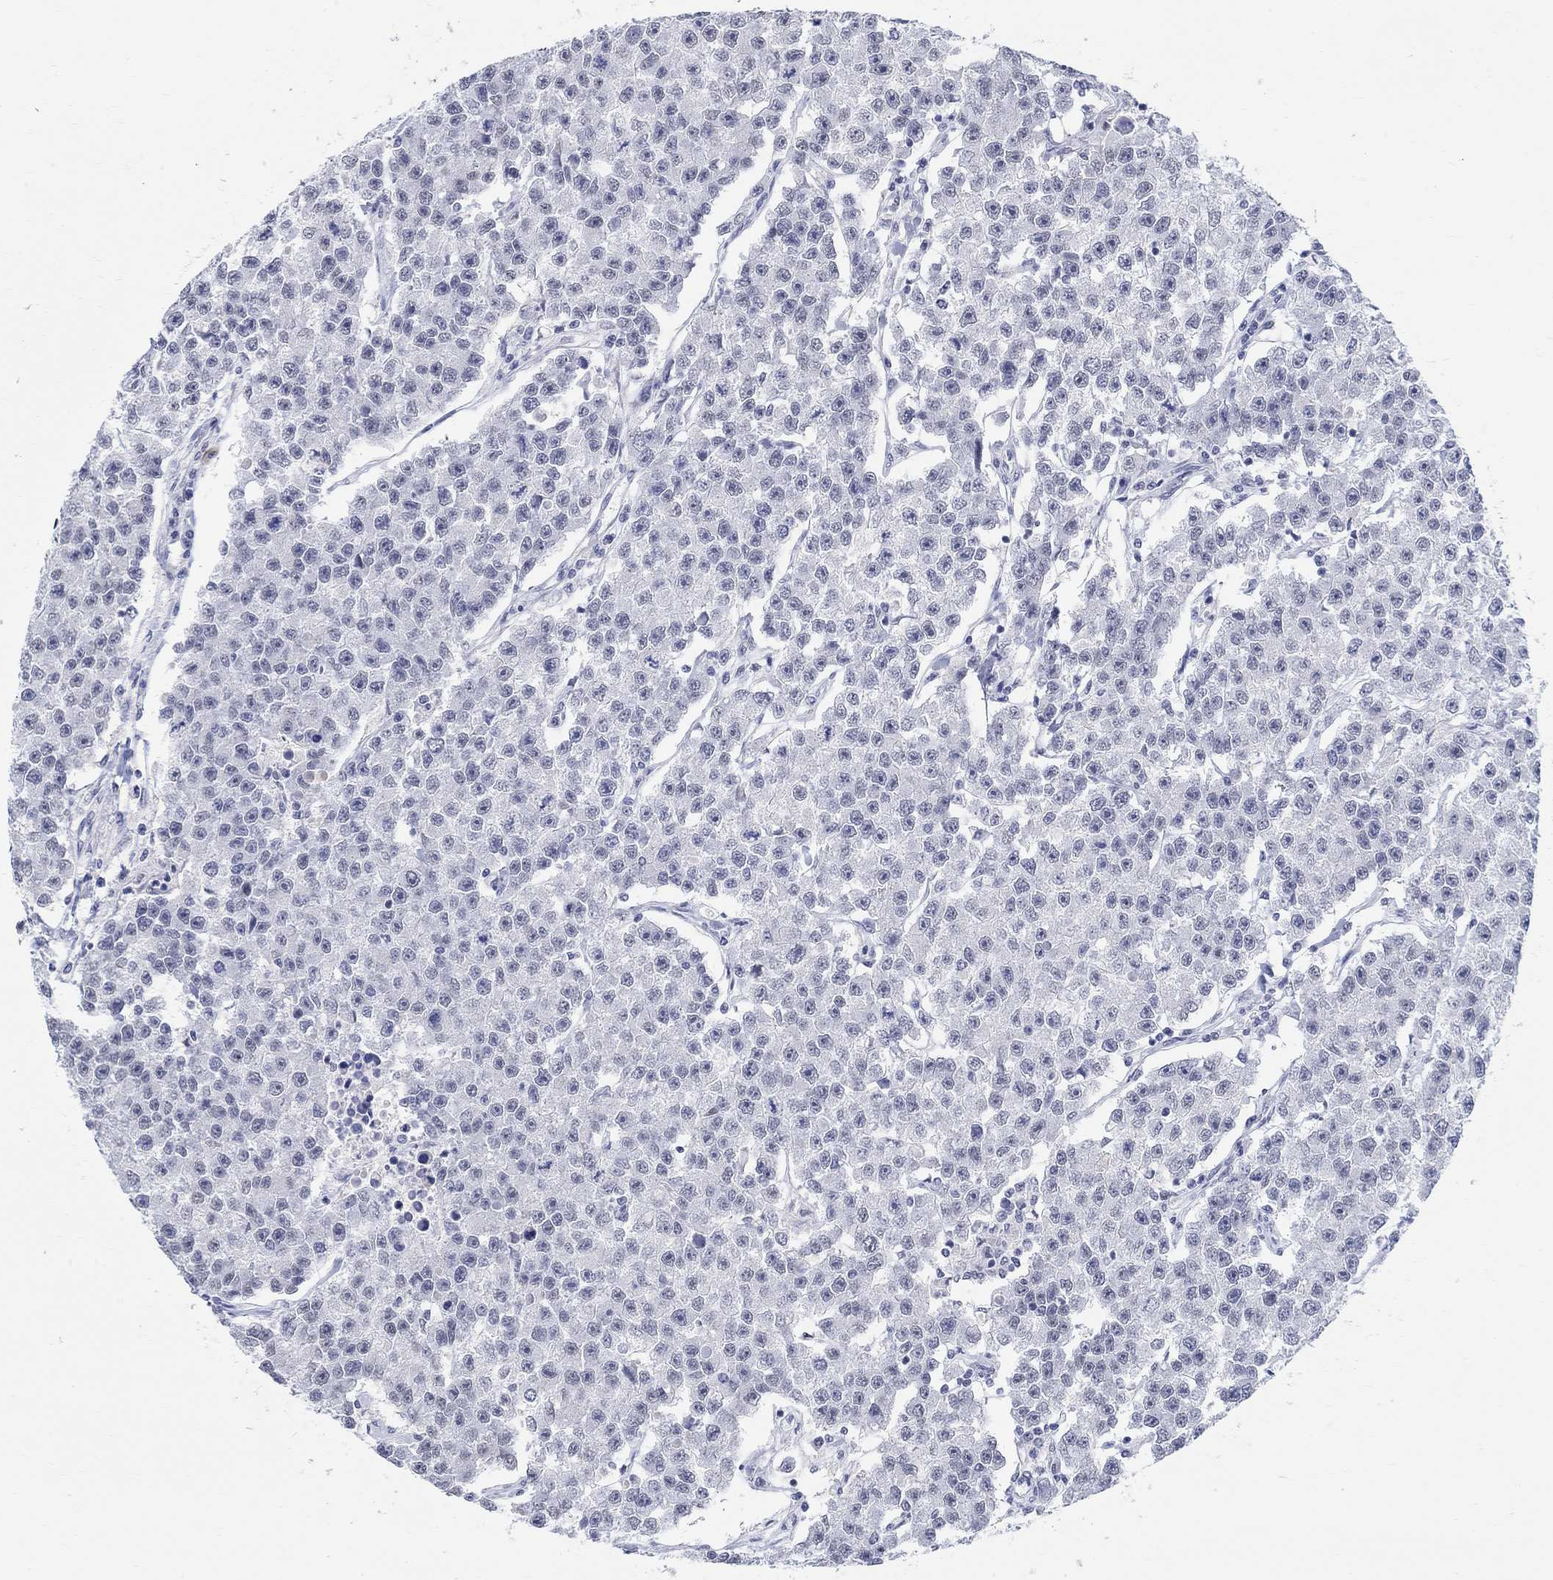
{"staining": {"intensity": "negative", "quantity": "none", "location": "none"}, "tissue": "testis cancer", "cell_type": "Tumor cells", "image_type": "cancer", "snomed": [{"axis": "morphology", "description": "Seminoma, NOS"}, {"axis": "topography", "description": "Testis"}], "caption": "Immunohistochemistry (IHC) of testis cancer shows no staining in tumor cells. (Brightfield microscopy of DAB immunohistochemistry (IHC) at high magnification).", "gene": "ANKS1B", "patient": {"sex": "male", "age": 59}}